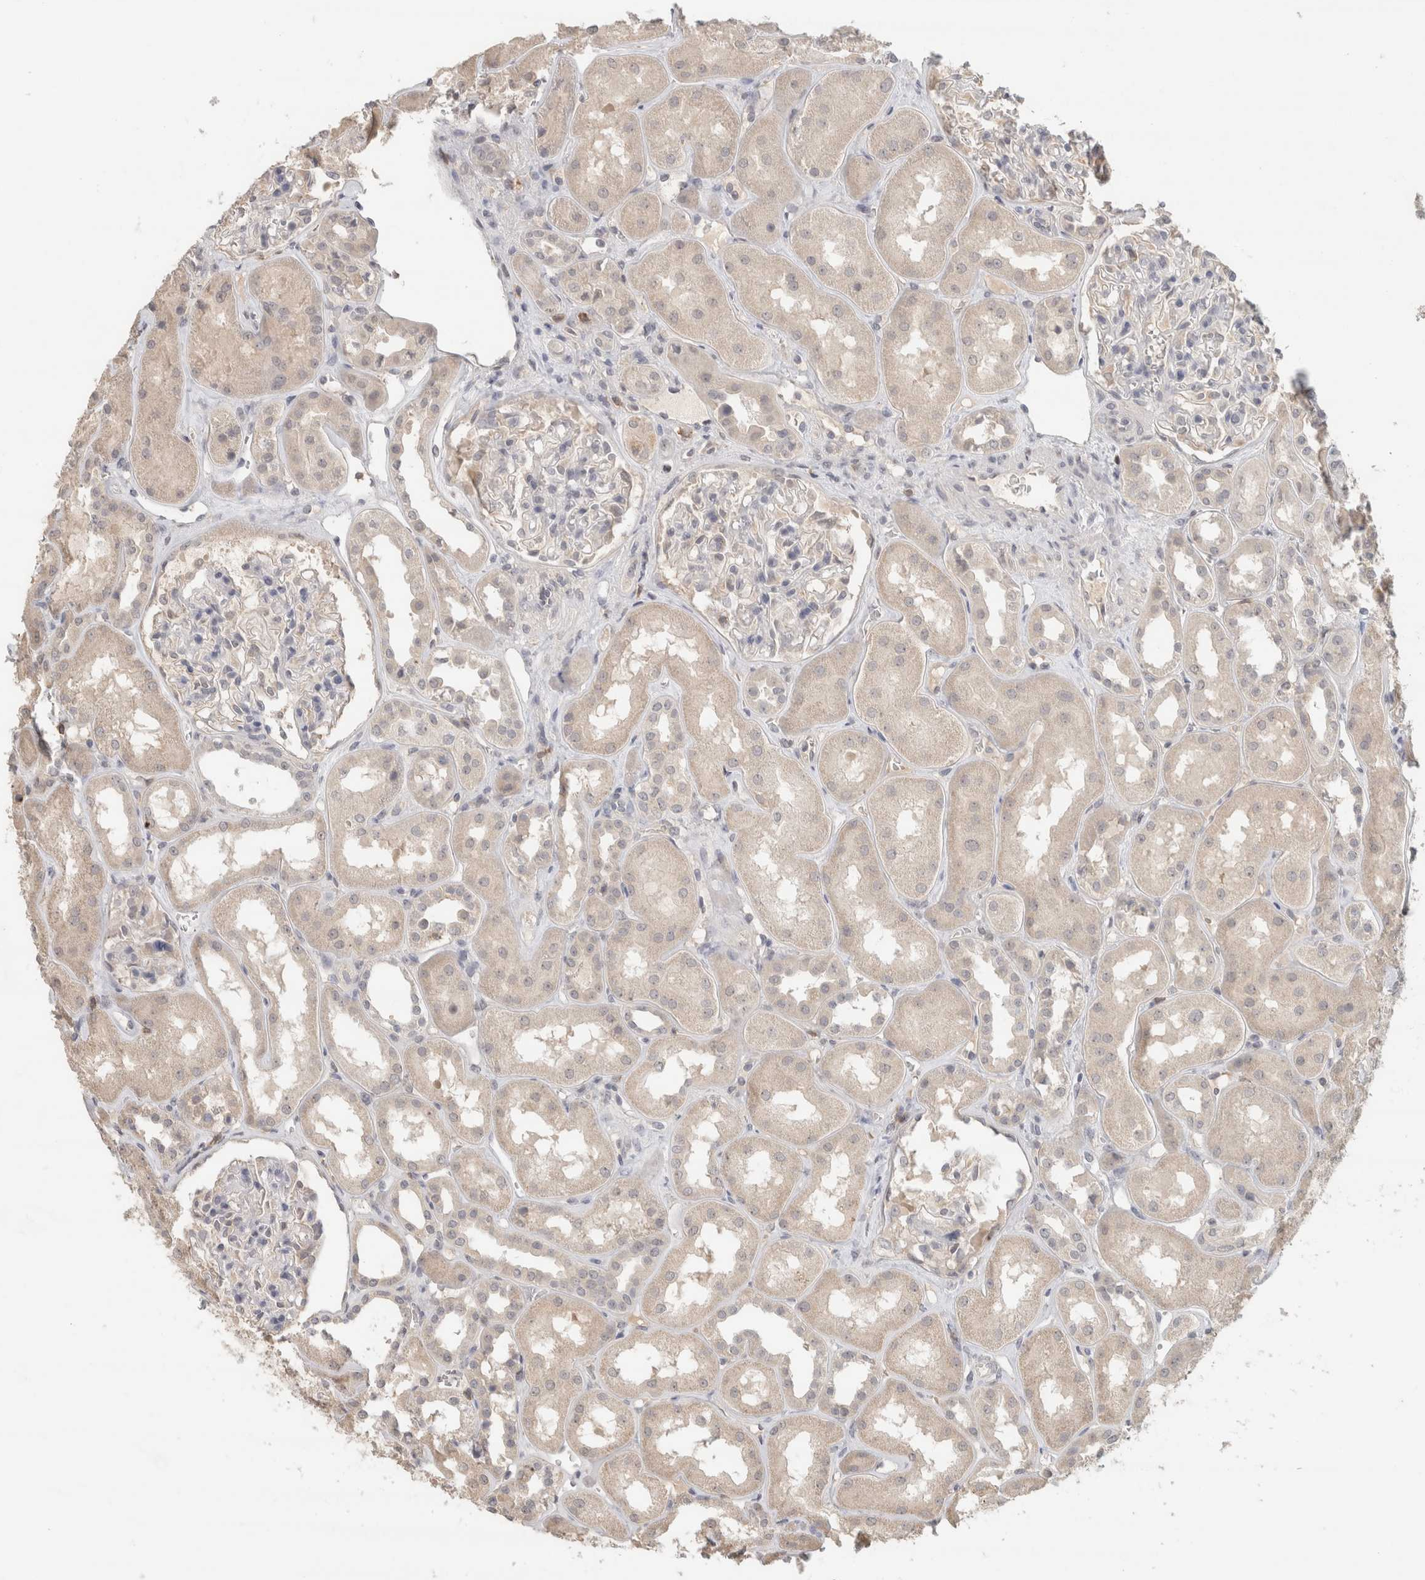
{"staining": {"intensity": "negative", "quantity": "none", "location": "none"}, "tissue": "kidney", "cell_type": "Cells in glomeruli", "image_type": "normal", "snomed": [{"axis": "morphology", "description": "Normal tissue, NOS"}, {"axis": "topography", "description": "Kidney"}], "caption": "Kidney was stained to show a protein in brown. There is no significant staining in cells in glomeruli. (Brightfield microscopy of DAB (3,3'-diaminobenzidine) IHC at high magnification).", "gene": "TRAT1", "patient": {"sex": "male", "age": 70}}